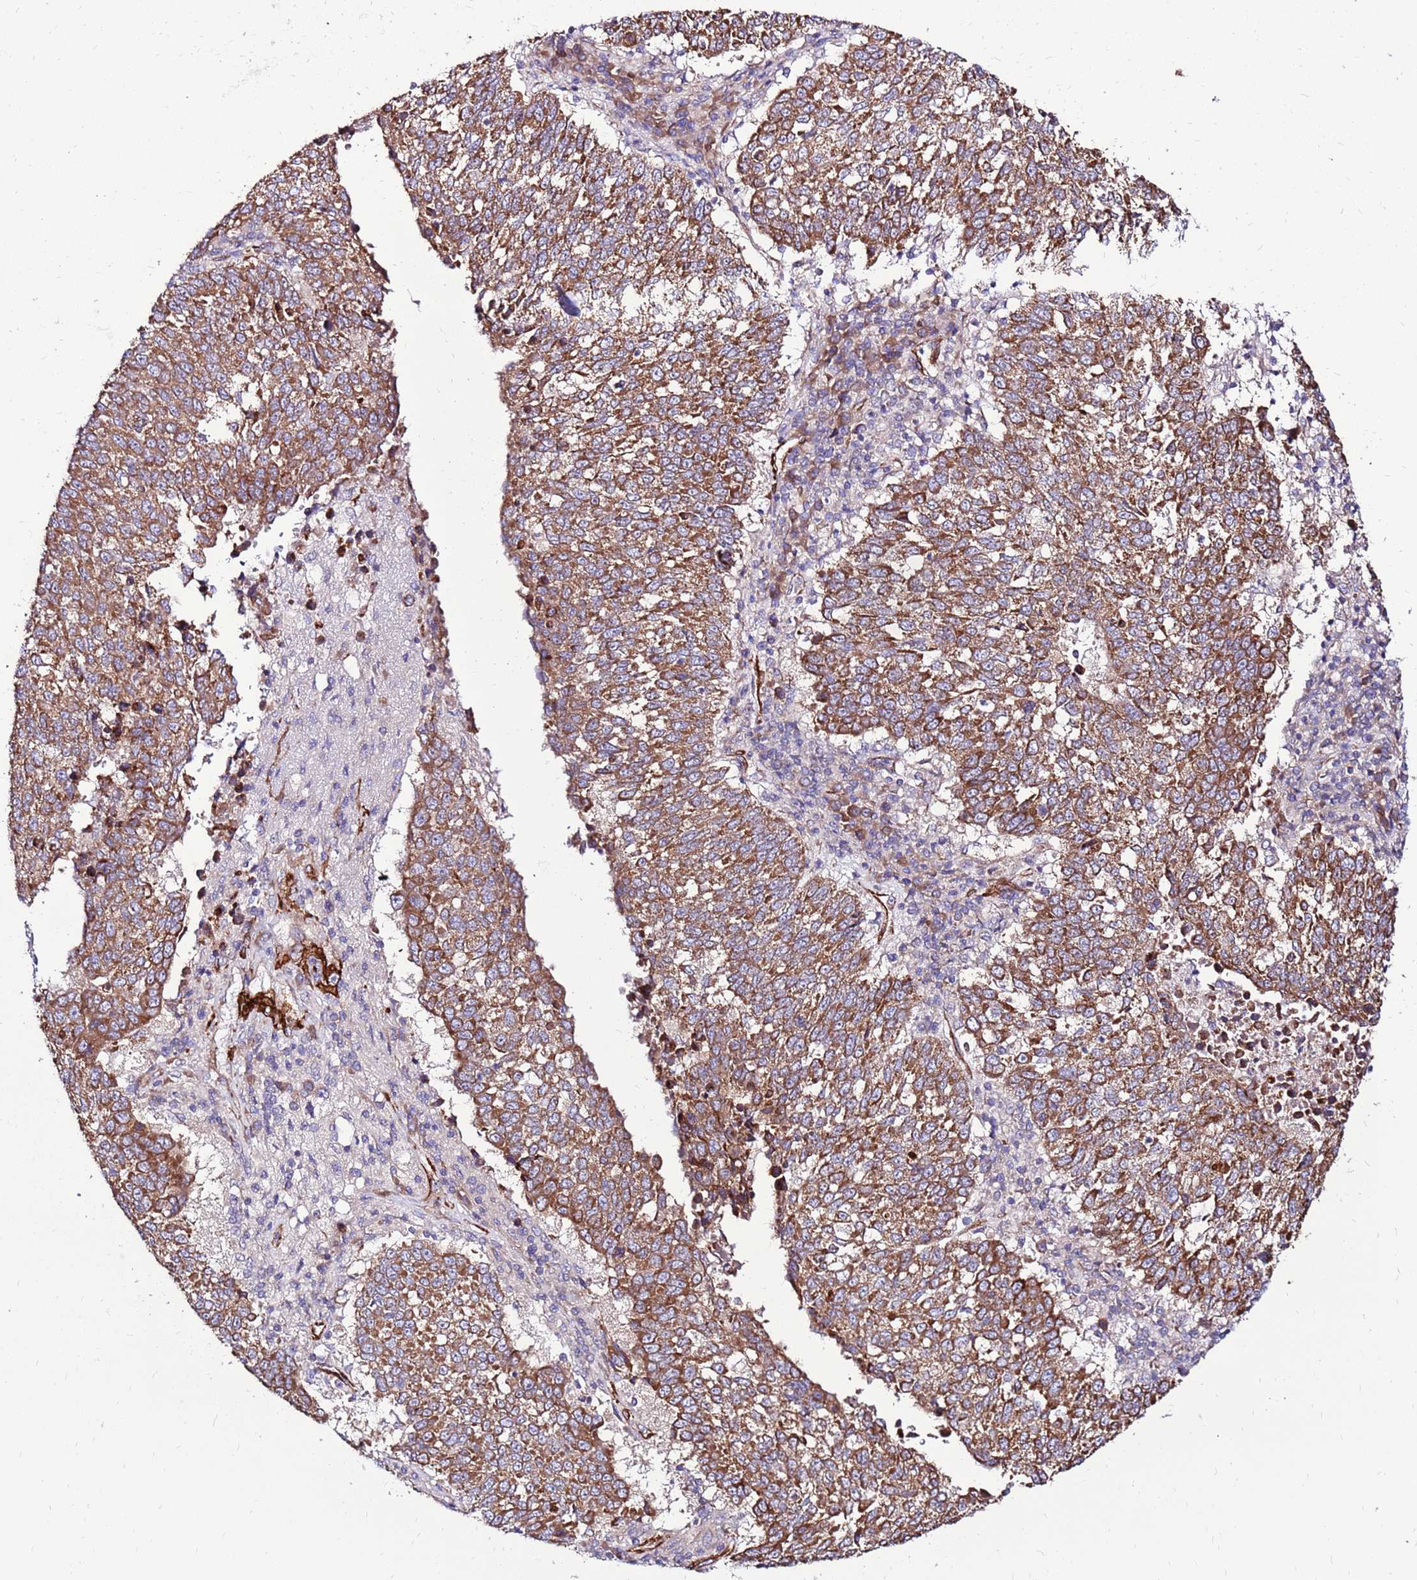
{"staining": {"intensity": "moderate", "quantity": ">75%", "location": "cytoplasmic/membranous"}, "tissue": "lung cancer", "cell_type": "Tumor cells", "image_type": "cancer", "snomed": [{"axis": "morphology", "description": "Squamous cell carcinoma, NOS"}, {"axis": "topography", "description": "Lung"}], "caption": "Immunohistochemical staining of lung cancer (squamous cell carcinoma) displays medium levels of moderate cytoplasmic/membranous protein positivity in about >75% of tumor cells. (DAB (3,3'-diaminobenzidine) IHC with brightfield microscopy, high magnification).", "gene": "EI24", "patient": {"sex": "male", "age": 73}}